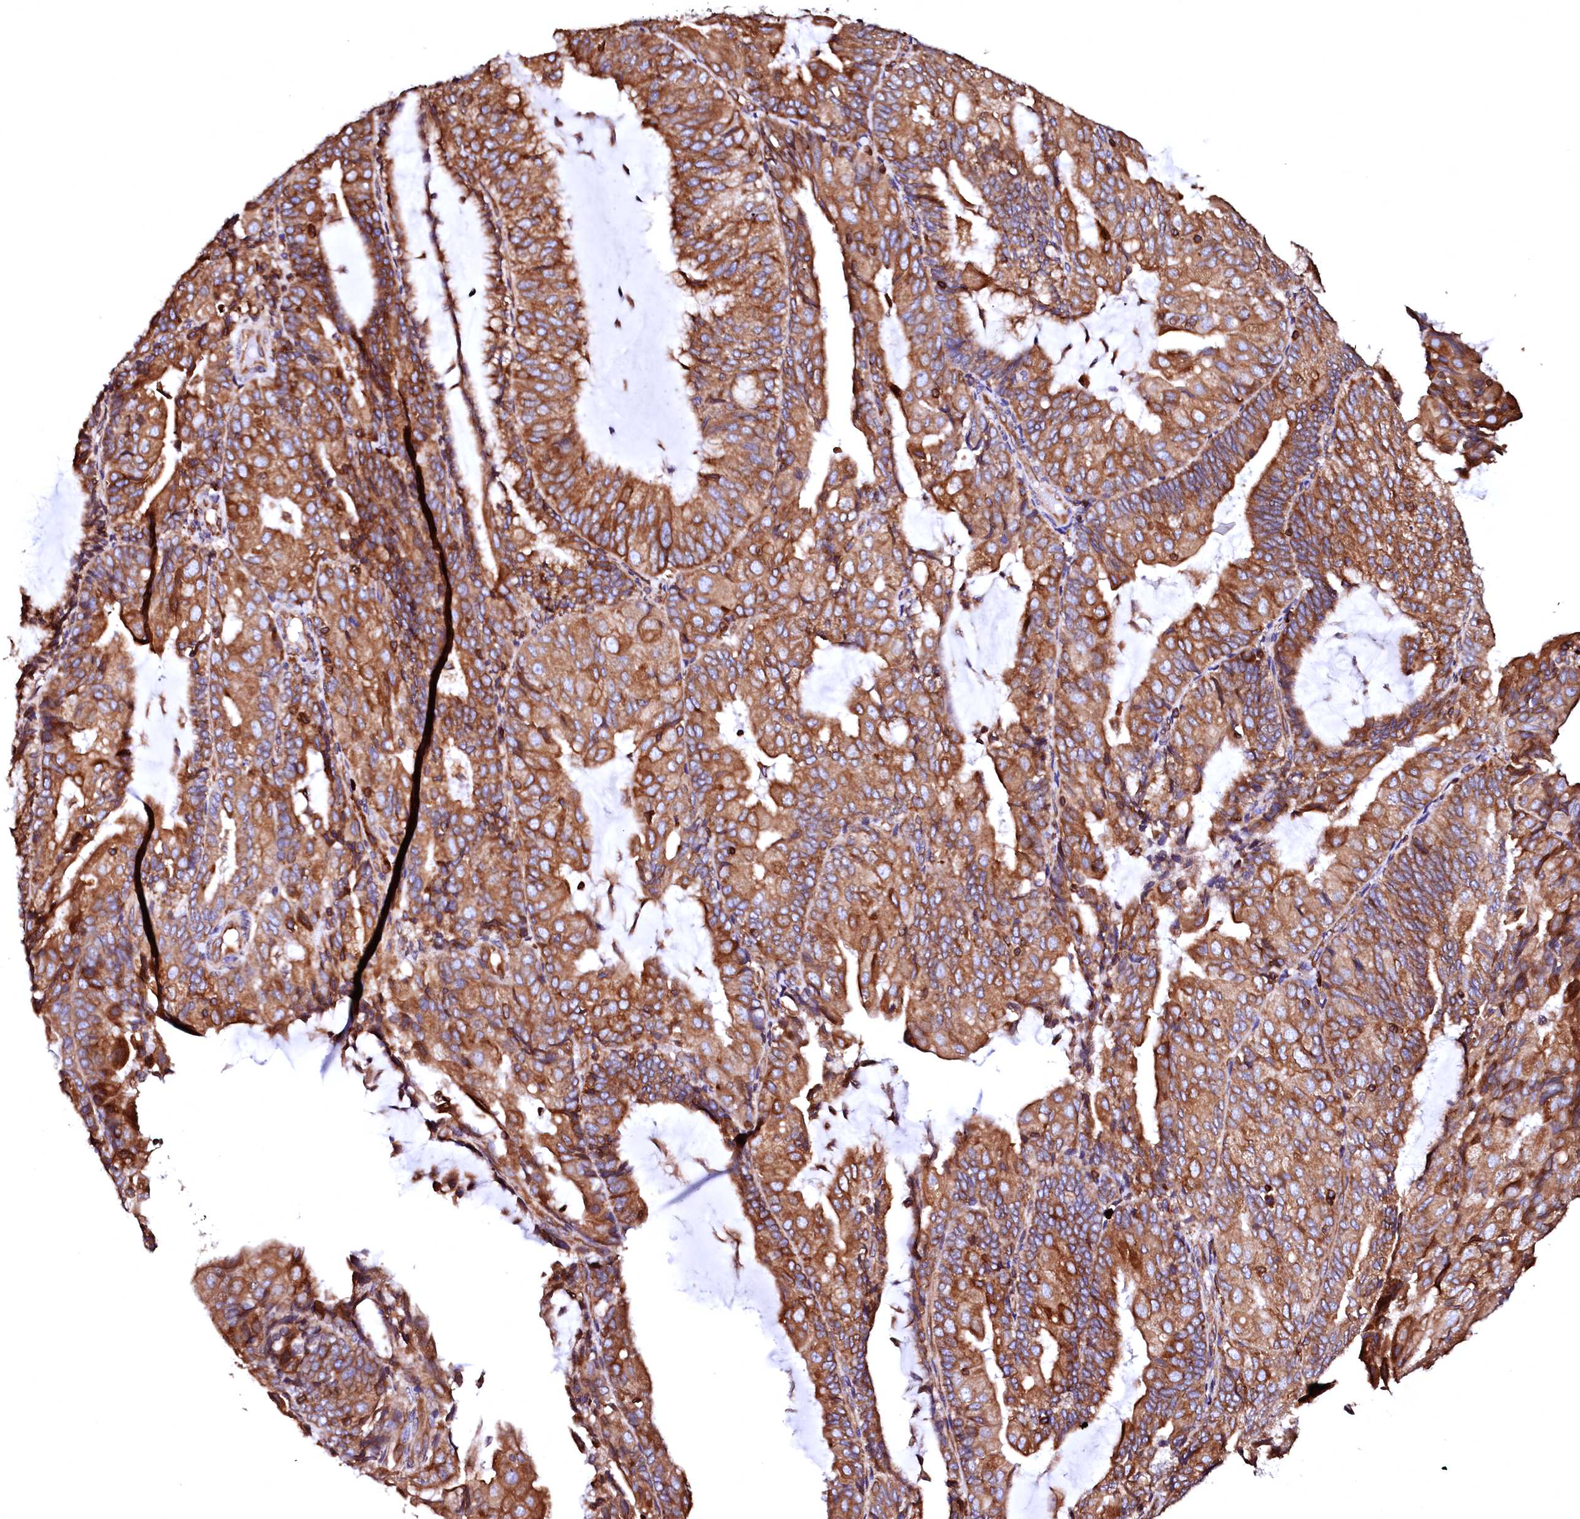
{"staining": {"intensity": "strong", "quantity": ">75%", "location": "cytoplasmic/membranous"}, "tissue": "endometrial cancer", "cell_type": "Tumor cells", "image_type": "cancer", "snomed": [{"axis": "morphology", "description": "Adenocarcinoma, NOS"}, {"axis": "topography", "description": "Endometrium"}], "caption": "Immunohistochemistry of human adenocarcinoma (endometrial) exhibits high levels of strong cytoplasmic/membranous expression in about >75% of tumor cells.", "gene": "DERL1", "patient": {"sex": "female", "age": 81}}